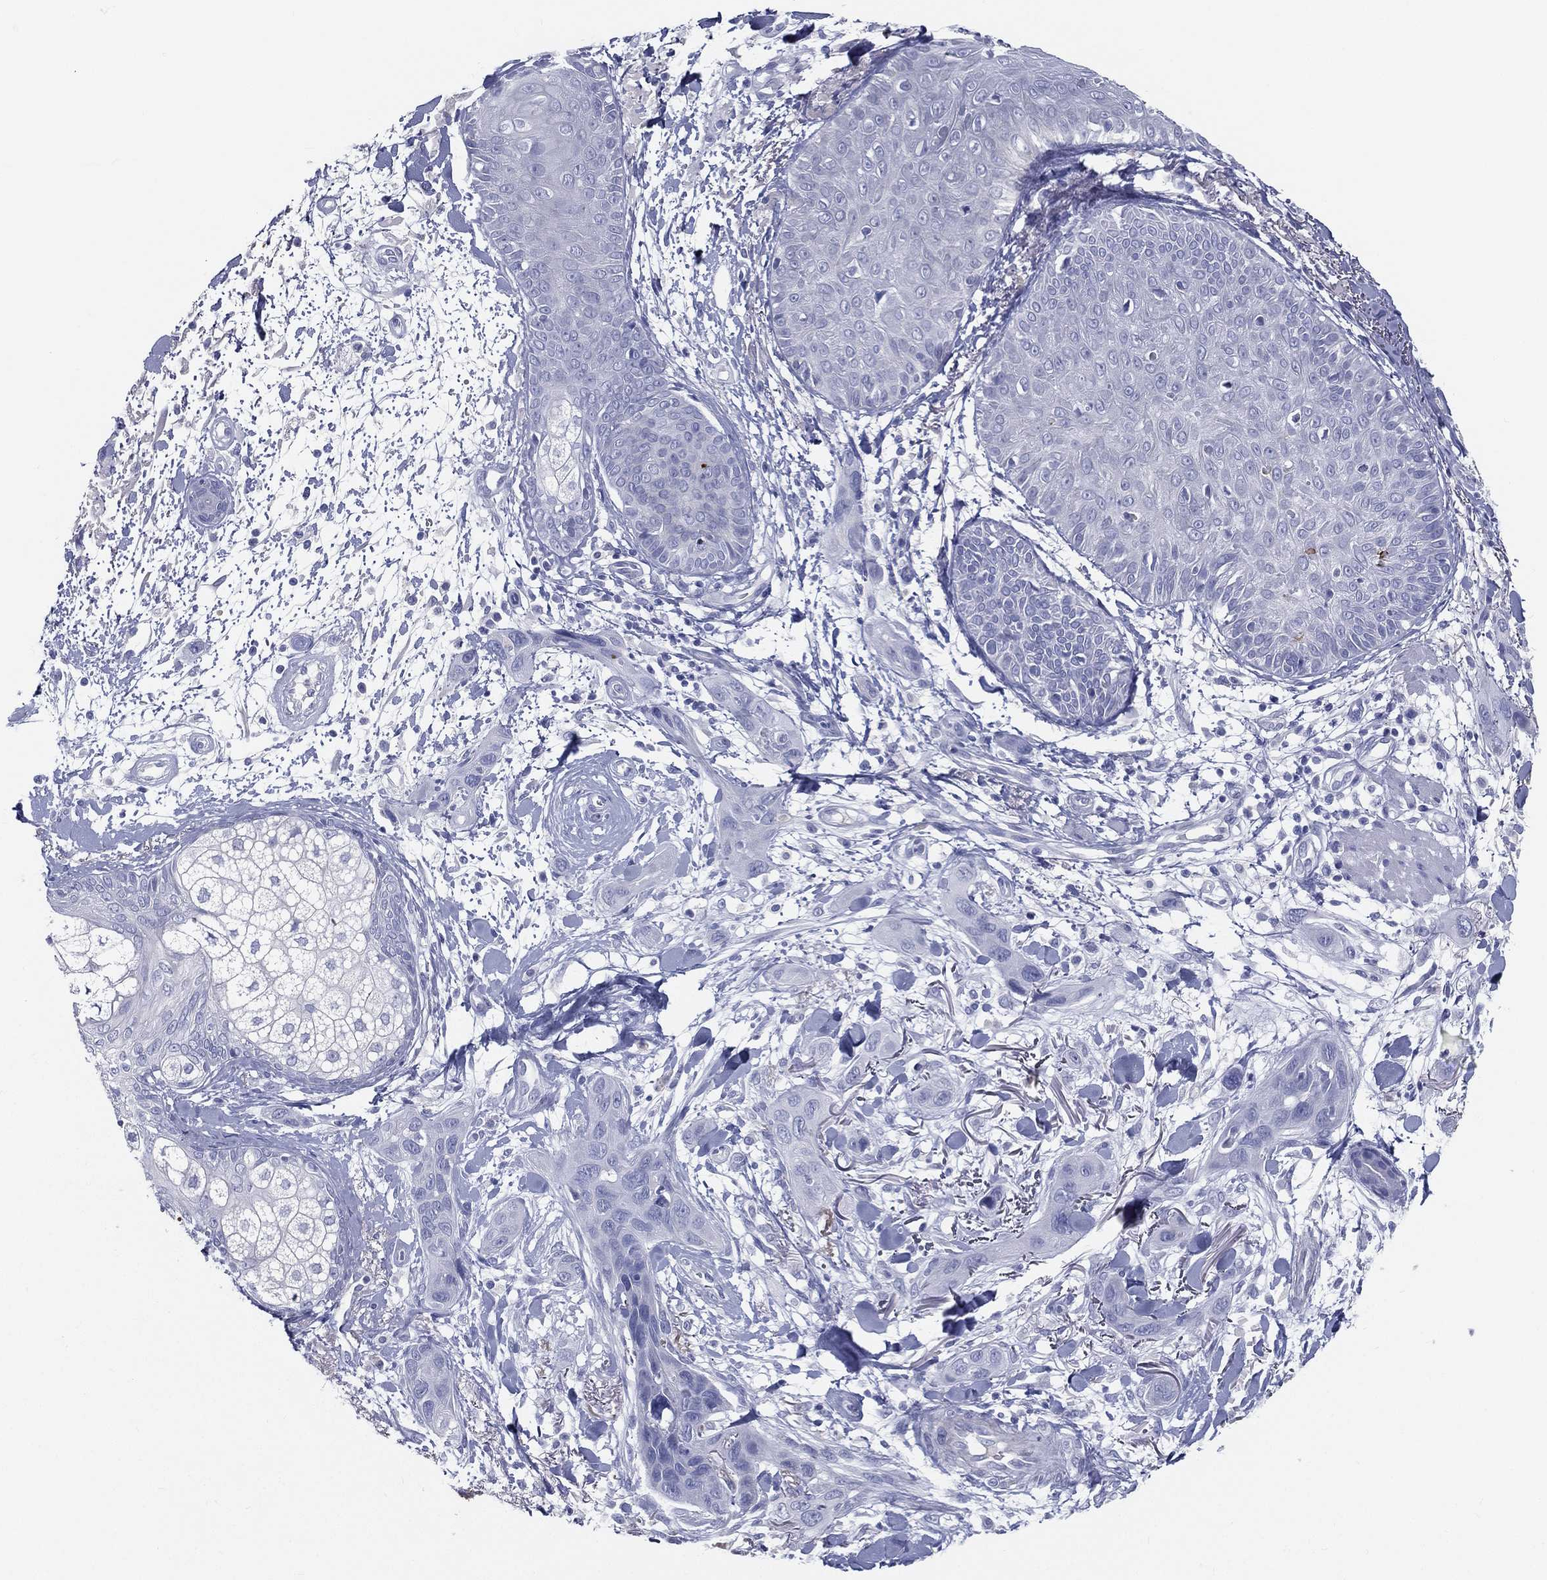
{"staining": {"intensity": "negative", "quantity": "none", "location": "none"}, "tissue": "skin cancer", "cell_type": "Tumor cells", "image_type": "cancer", "snomed": [{"axis": "morphology", "description": "Squamous cell carcinoma, NOS"}, {"axis": "topography", "description": "Skin"}], "caption": "DAB immunohistochemical staining of skin cancer (squamous cell carcinoma) displays no significant expression in tumor cells.", "gene": "STS", "patient": {"sex": "male", "age": 78}}